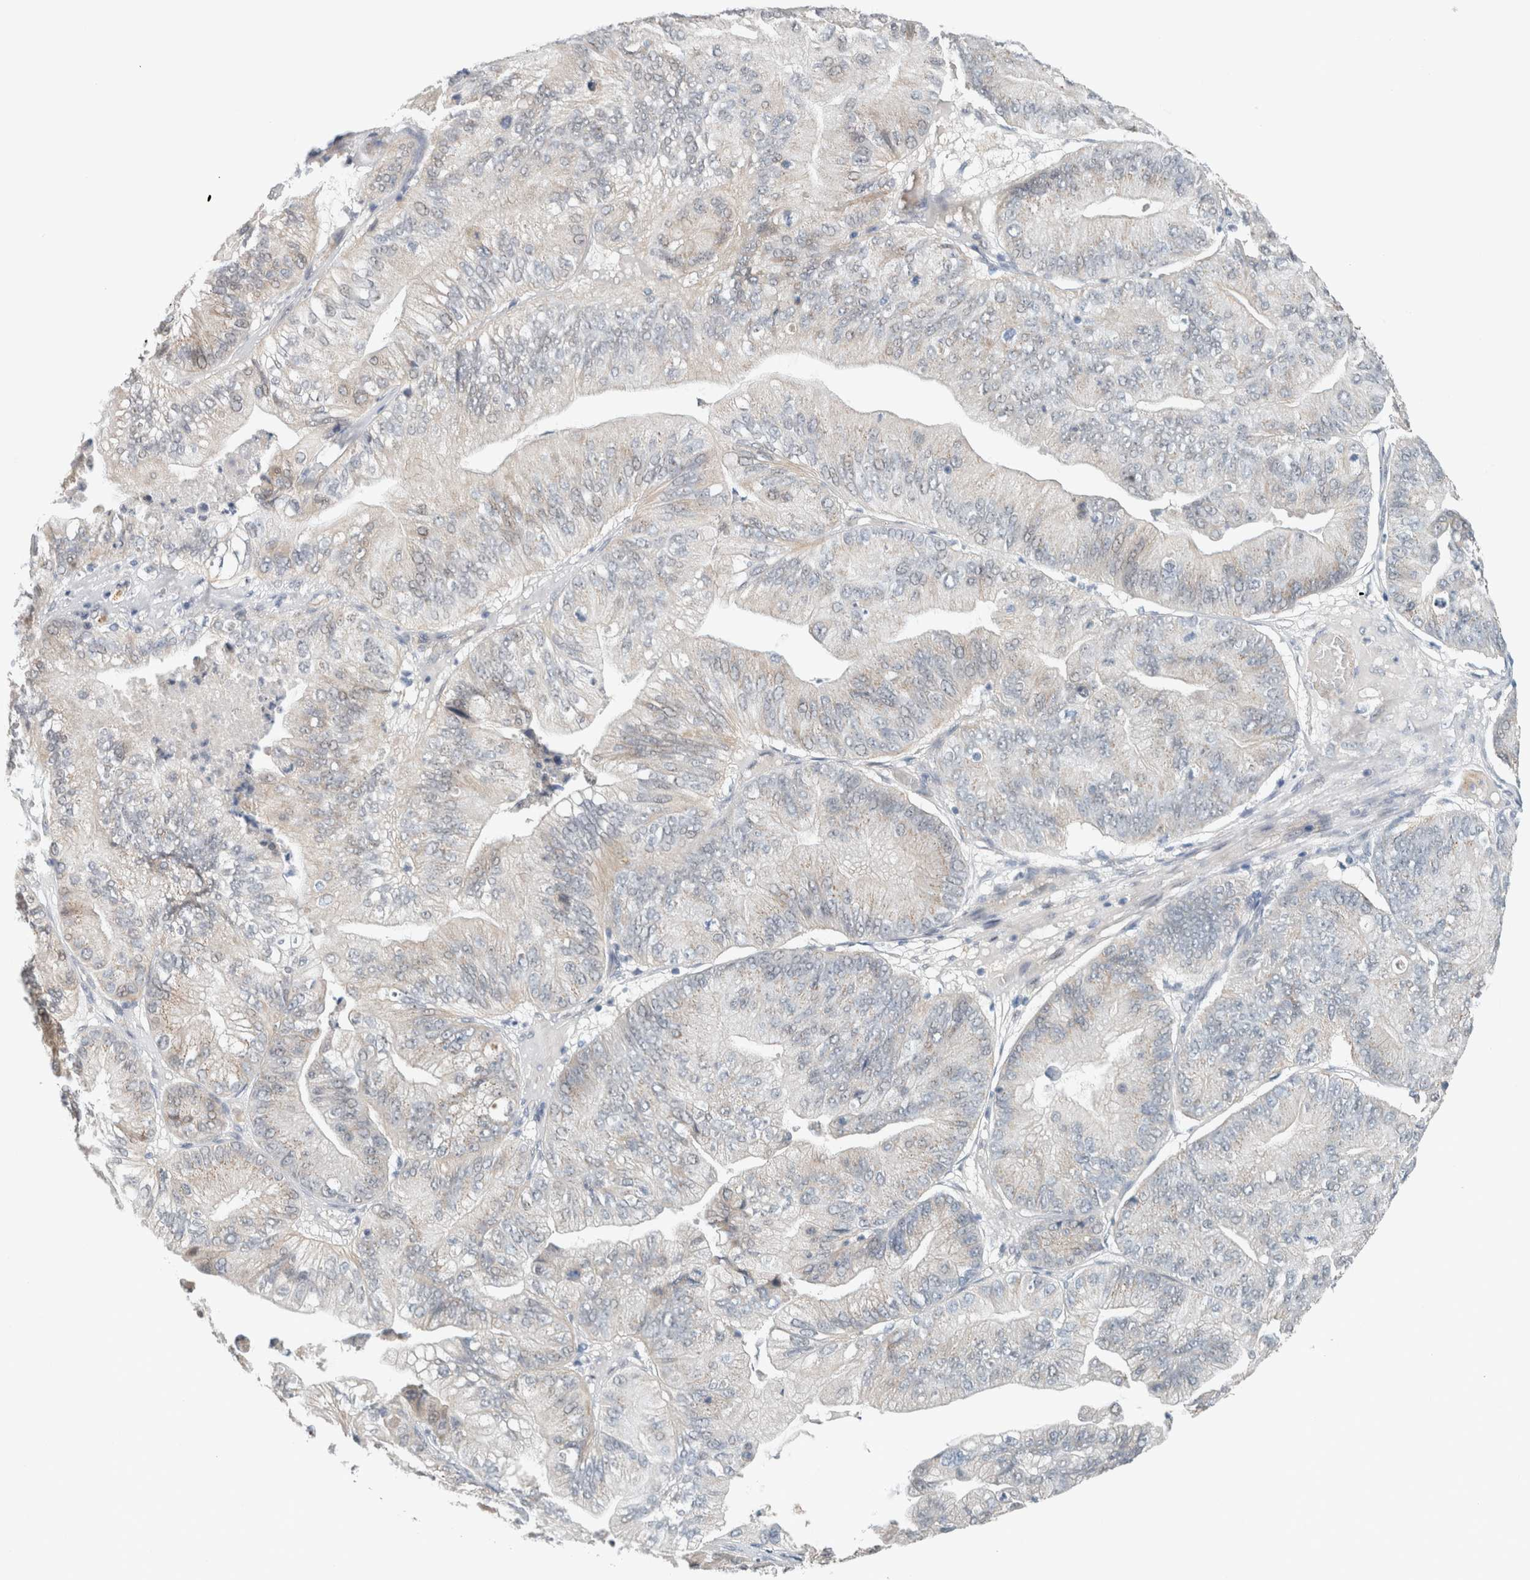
{"staining": {"intensity": "weak", "quantity": "<25%", "location": "cytoplasmic/membranous"}, "tissue": "ovarian cancer", "cell_type": "Tumor cells", "image_type": "cancer", "snomed": [{"axis": "morphology", "description": "Cystadenocarcinoma, mucinous, NOS"}, {"axis": "topography", "description": "Ovary"}], "caption": "Protein analysis of mucinous cystadenocarcinoma (ovarian) reveals no significant positivity in tumor cells.", "gene": "CRAT", "patient": {"sex": "female", "age": 61}}